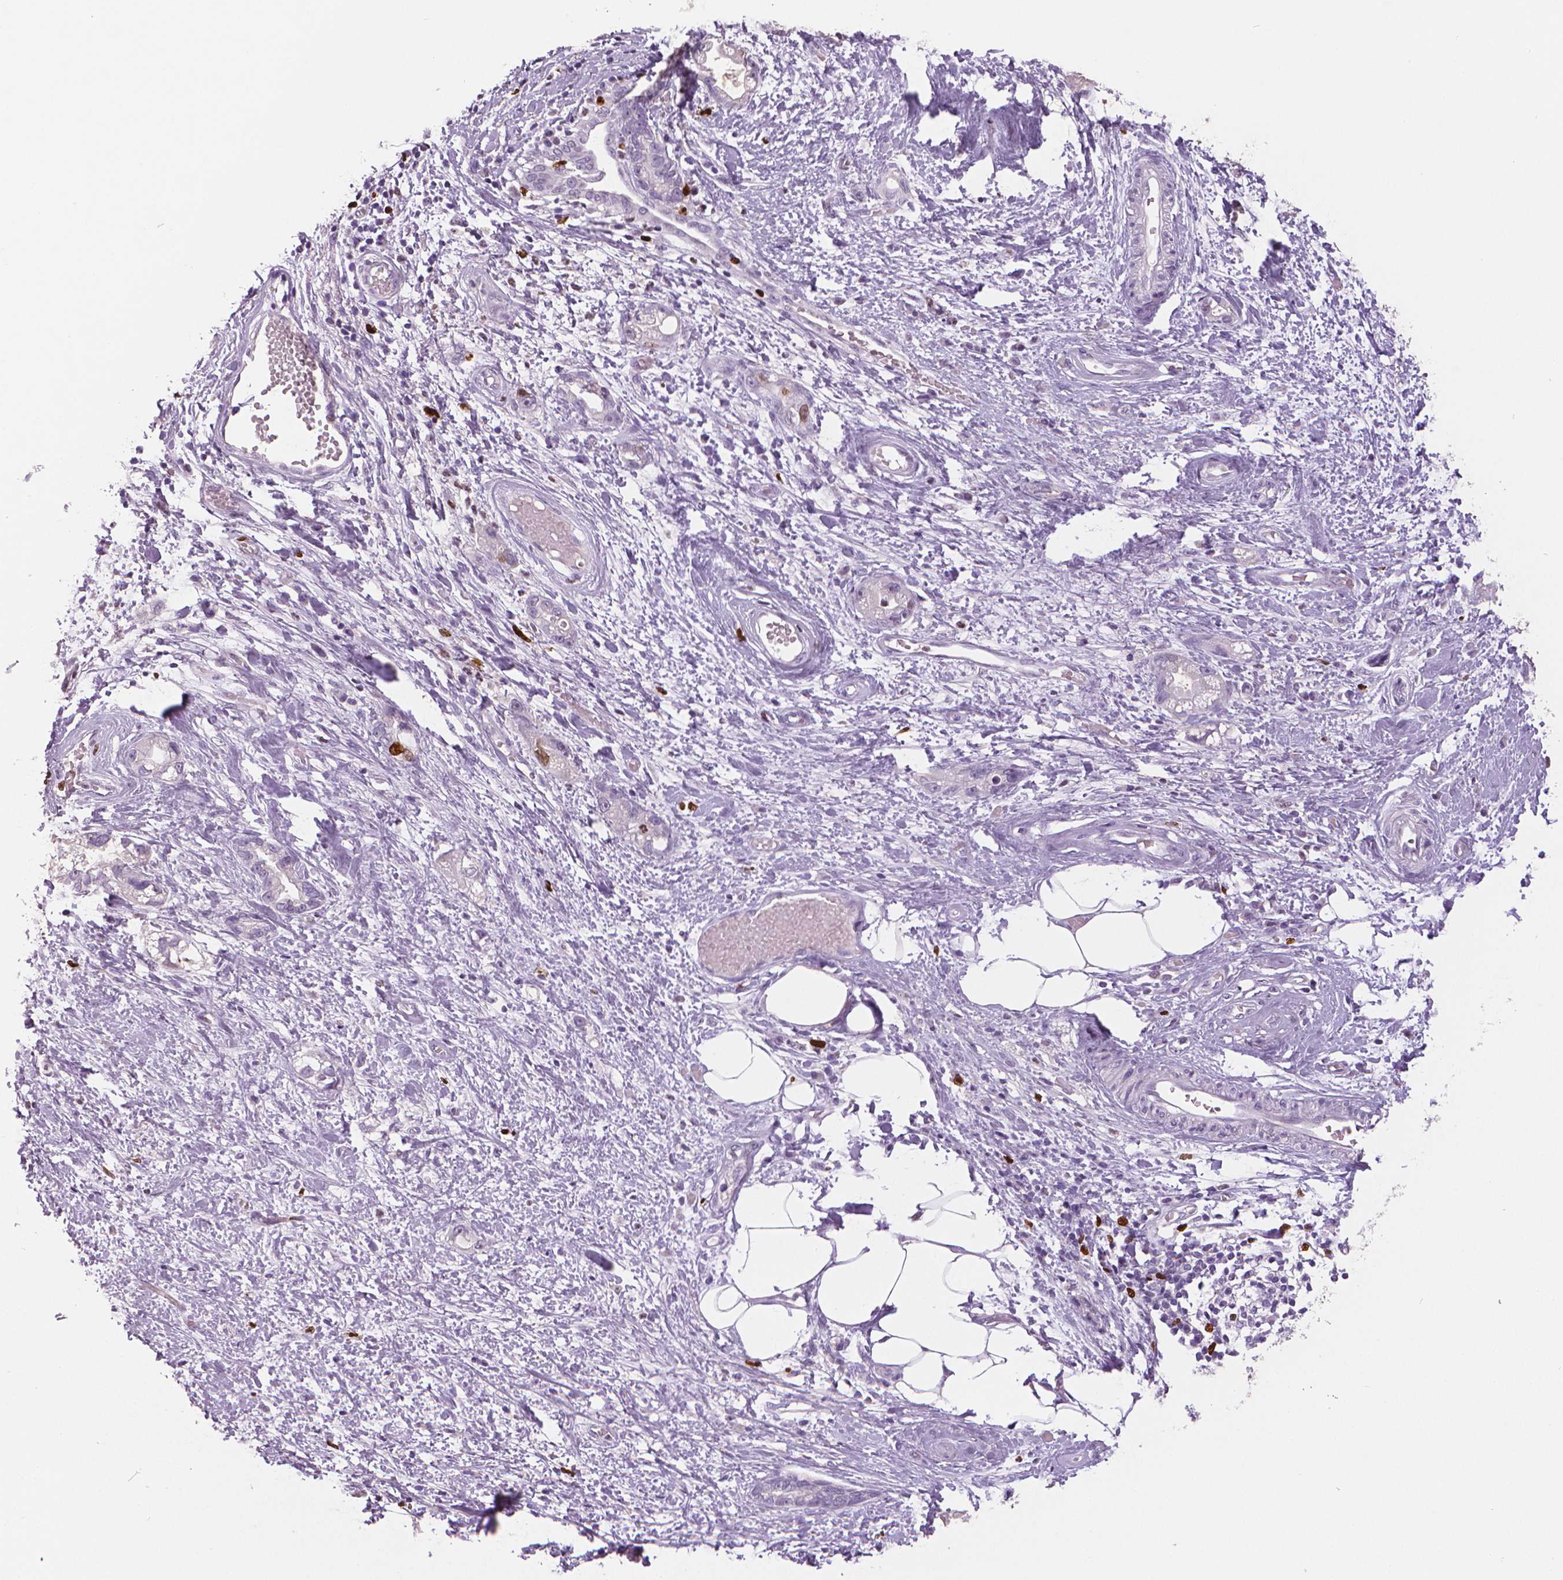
{"staining": {"intensity": "strong", "quantity": "<25%", "location": "nuclear"}, "tissue": "stomach cancer", "cell_type": "Tumor cells", "image_type": "cancer", "snomed": [{"axis": "morphology", "description": "Adenocarcinoma, NOS"}, {"axis": "topography", "description": "Stomach"}], "caption": "A photomicrograph showing strong nuclear staining in about <25% of tumor cells in stomach cancer, as visualized by brown immunohistochemical staining.", "gene": "MKI67", "patient": {"sex": "male", "age": 55}}